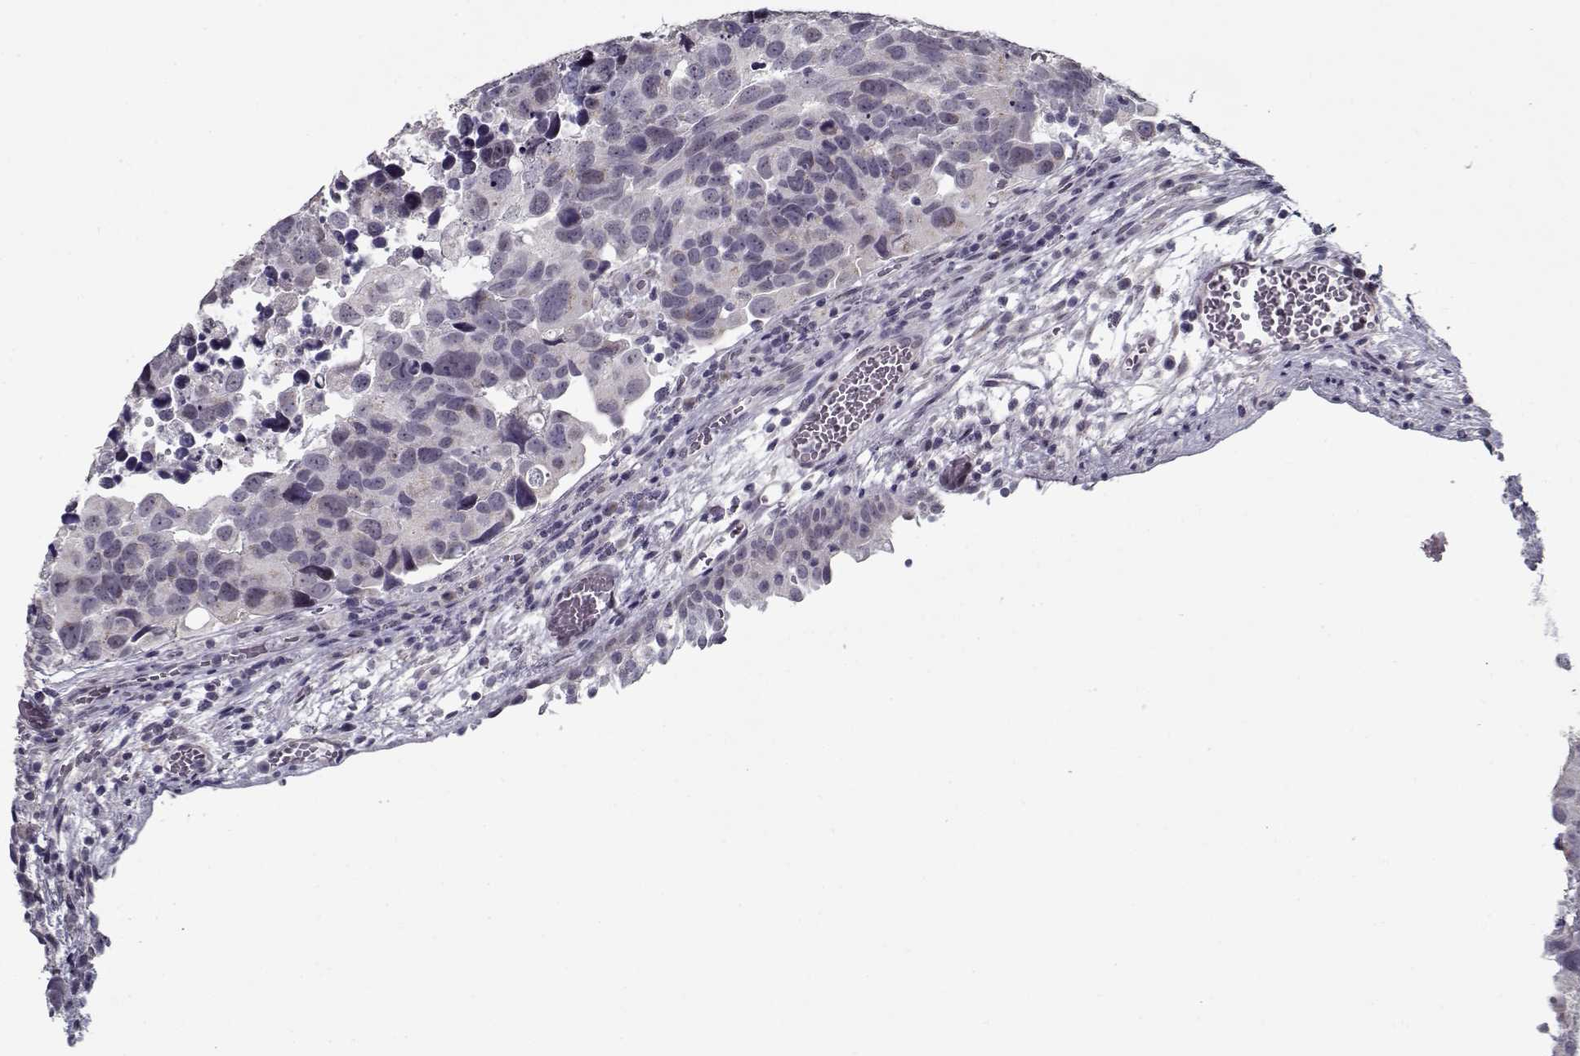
{"staining": {"intensity": "negative", "quantity": "none", "location": "none"}, "tissue": "urothelial cancer", "cell_type": "Tumor cells", "image_type": "cancer", "snomed": [{"axis": "morphology", "description": "Urothelial carcinoma, High grade"}, {"axis": "topography", "description": "Urinary bladder"}], "caption": "IHC photomicrograph of human urothelial cancer stained for a protein (brown), which displays no staining in tumor cells. (DAB IHC visualized using brightfield microscopy, high magnification).", "gene": "SEC16B", "patient": {"sex": "male", "age": 60}}